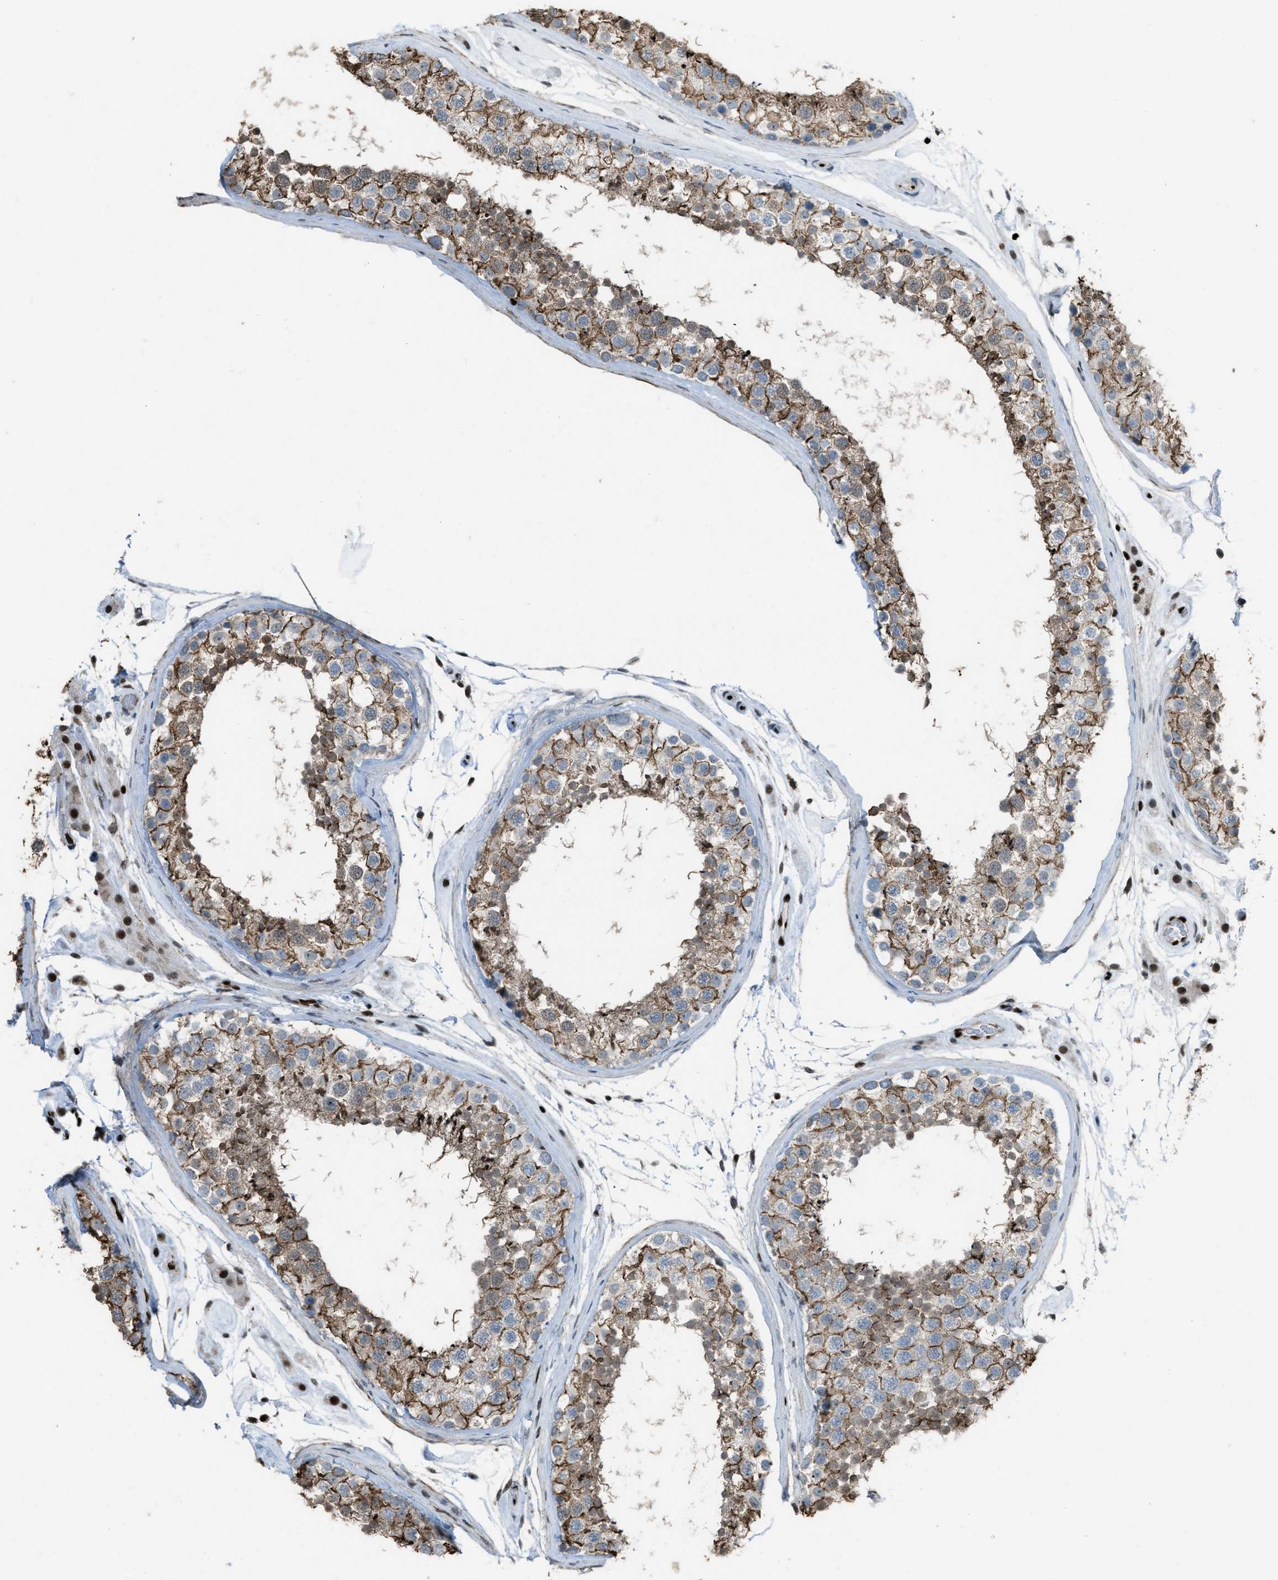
{"staining": {"intensity": "moderate", "quantity": ">75%", "location": "cytoplasmic/membranous"}, "tissue": "testis", "cell_type": "Cells in seminiferous ducts", "image_type": "normal", "snomed": [{"axis": "morphology", "description": "Normal tissue, NOS"}, {"axis": "topography", "description": "Testis"}], "caption": "This photomicrograph displays normal testis stained with immunohistochemistry to label a protein in brown. The cytoplasmic/membranous of cells in seminiferous ducts show moderate positivity for the protein. Nuclei are counter-stained blue.", "gene": "SLFN5", "patient": {"sex": "male", "age": 46}}